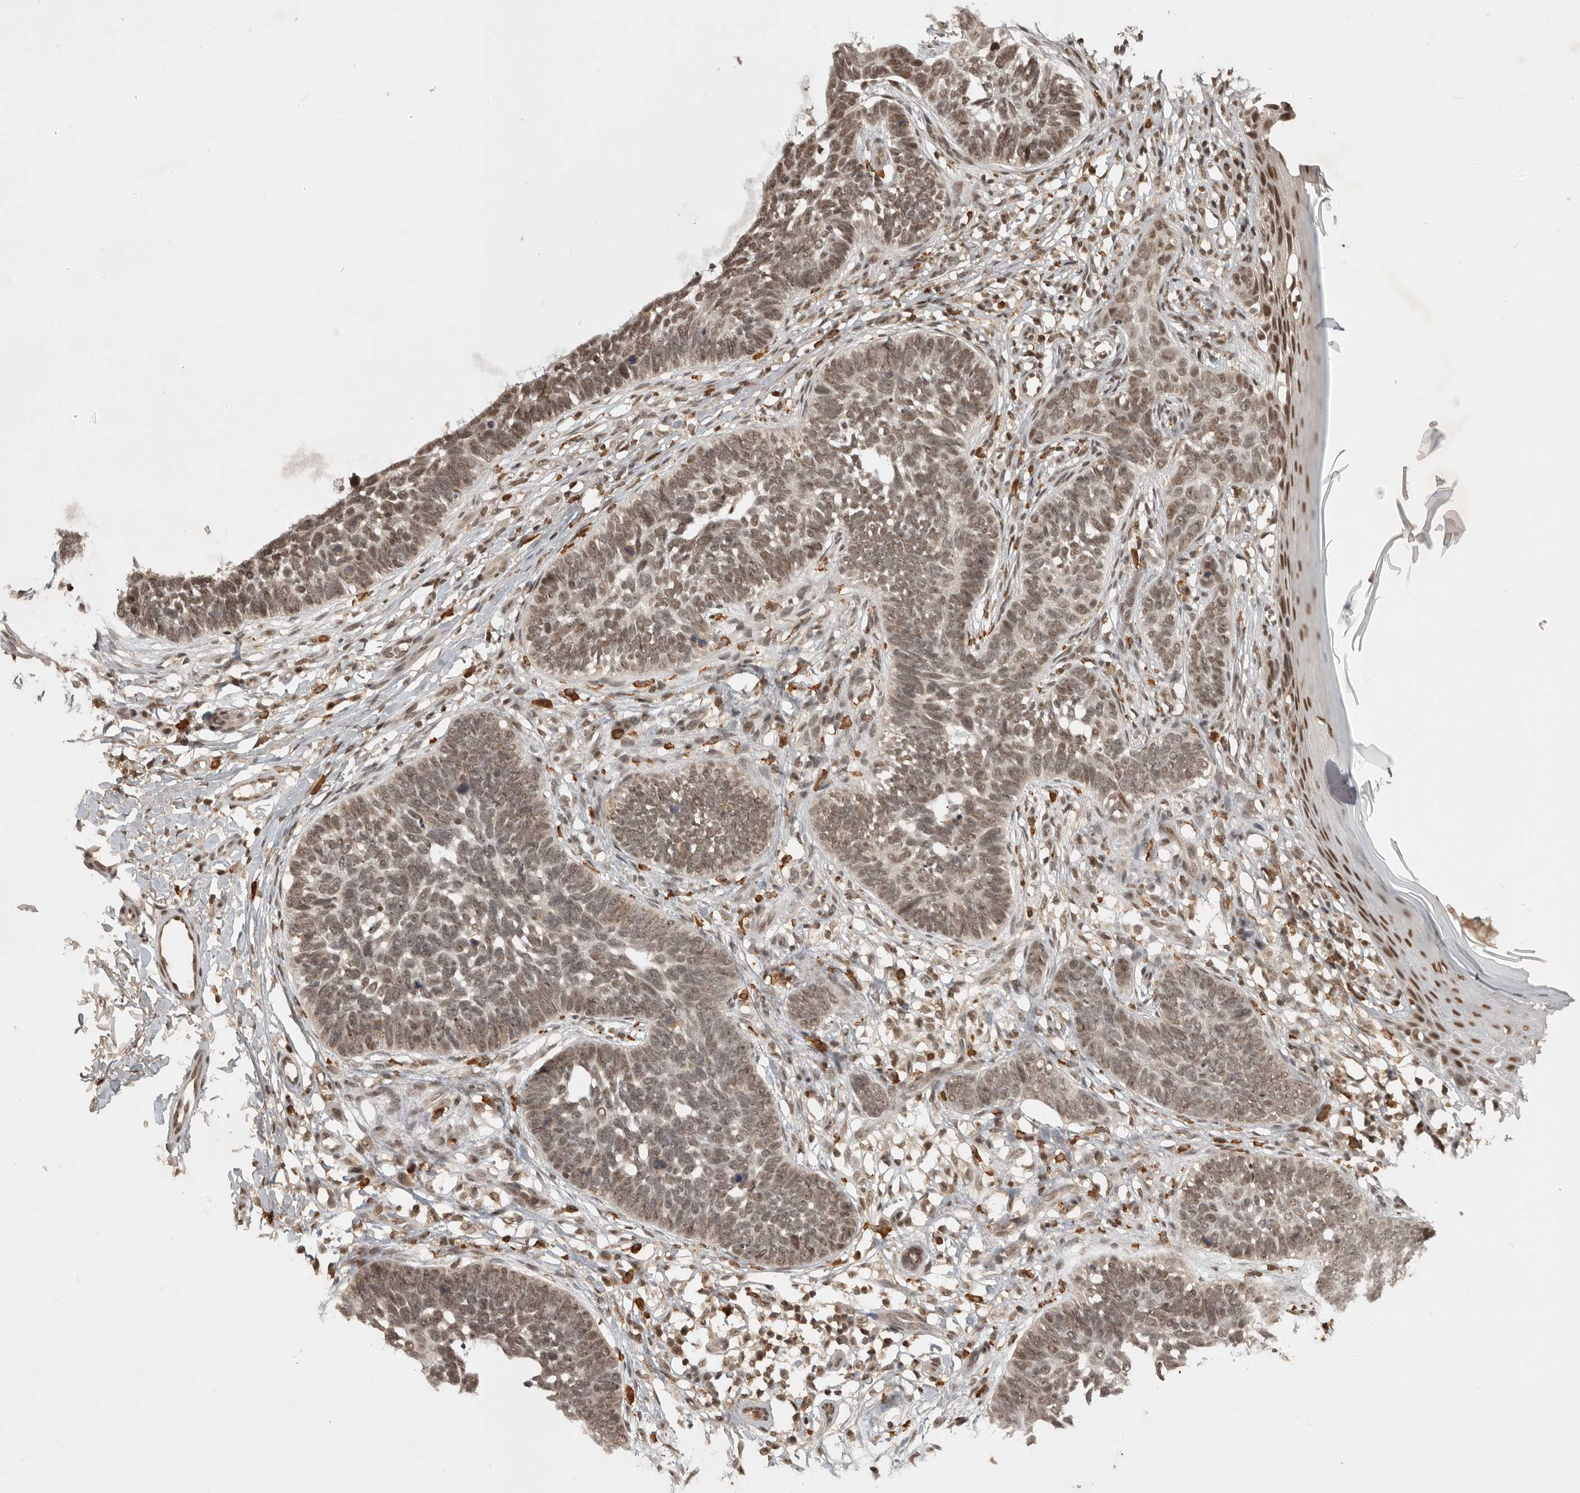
{"staining": {"intensity": "weak", "quantity": ">75%", "location": "nuclear"}, "tissue": "skin cancer", "cell_type": "Tumor cells", "image_type": "cancer", "snomed": [{"axis": "morphology", "description": "Normal tissue, NOS"}, {"axis": "morphology", "description": "Basal cell carcinoma"}, {"axis": "topography", "description": "Skin"}], "caption": "DAB immunohistochemical staining of skin cancer shows weak nuclear protein staining in approximately >75% of tumor cells.", "gene": "CBLL1", "patient": {"sex": "male", "age": 77}}